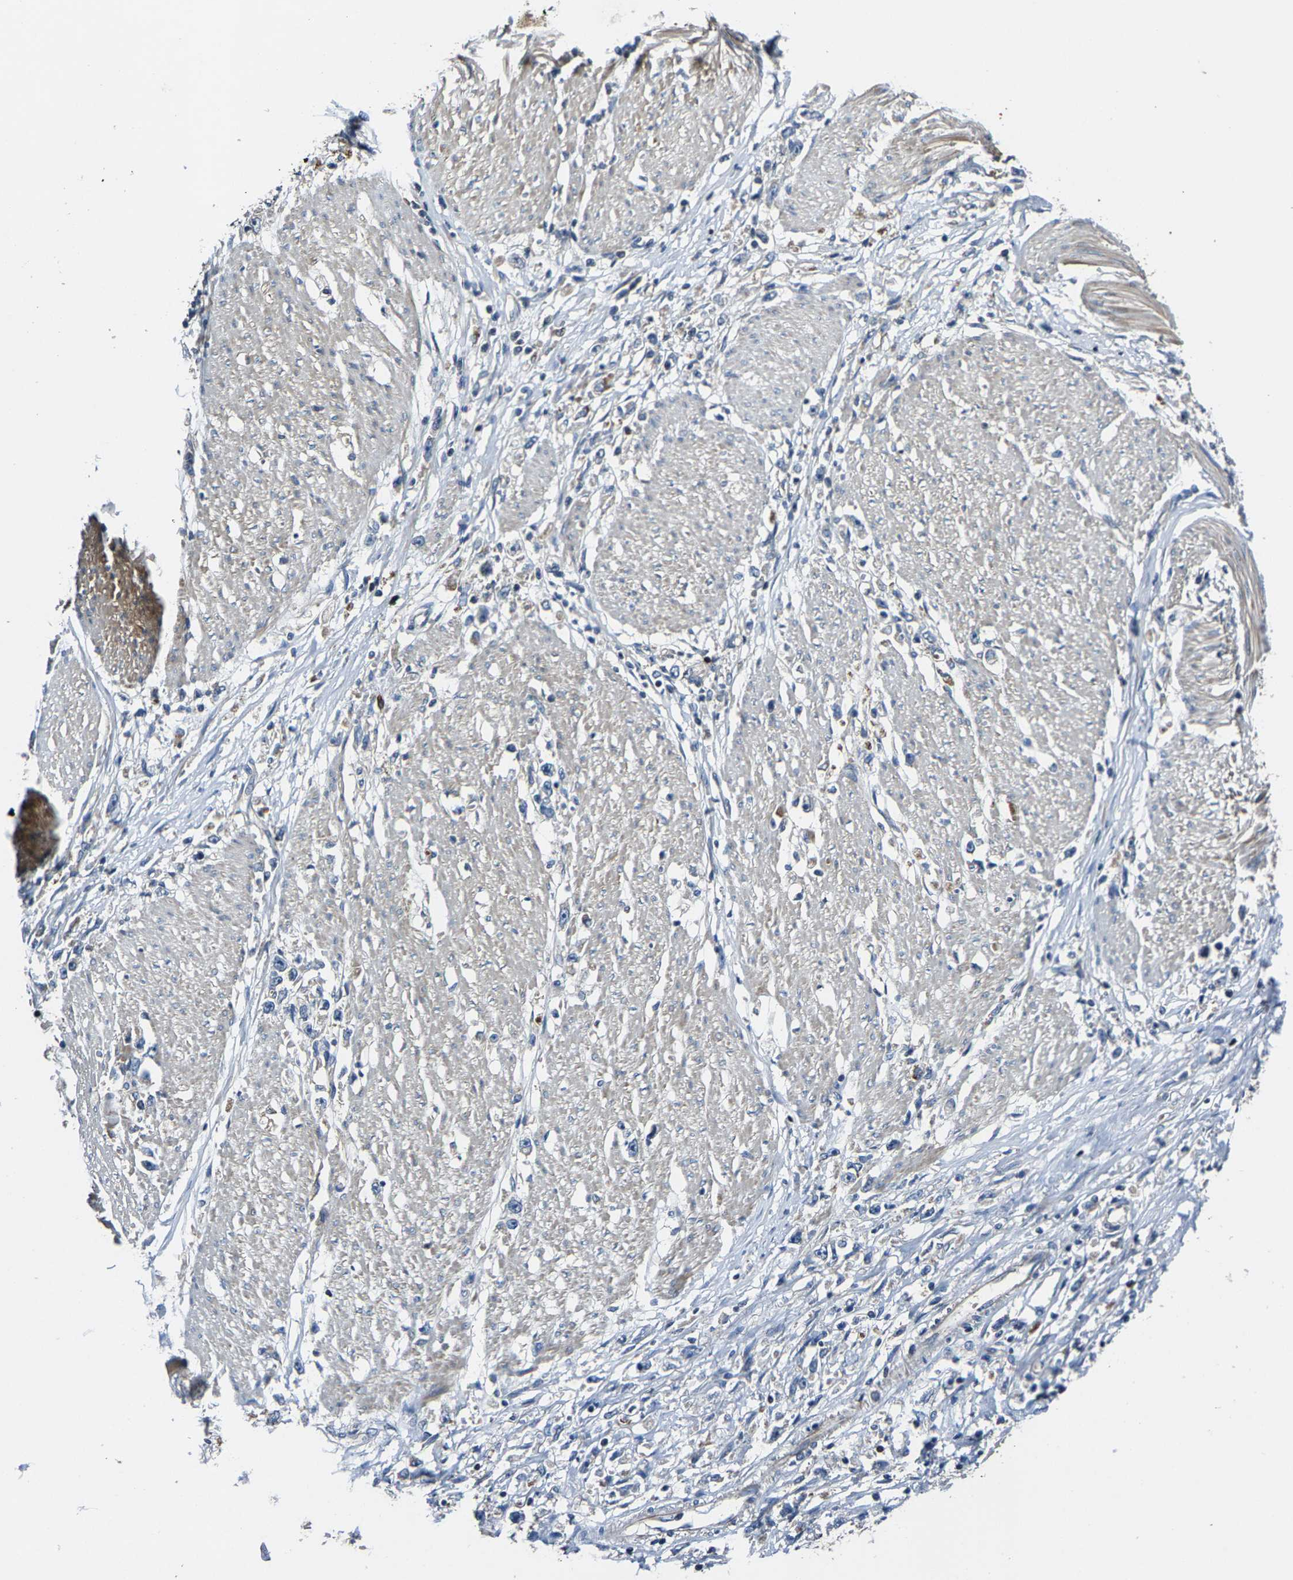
{"staining": {"intensity": "negative", "quantity": "none", "location": "none"}, "tissue": "stomach cancer", "cell_type": "Tumor cells", "image_type": "cancer", "snomed": [{"axis": "morphology", "description": "Adenocarcinoma, NOS"}, {"axis": "topography", "description": "Stomach"}], "caption": "DAB immunohistochemical staining of adenocarcinoma (stomach) displays no significant expression in tumor cells.", "gene": "AGBL3", "patient": {"sex": "female", "age": 59}}